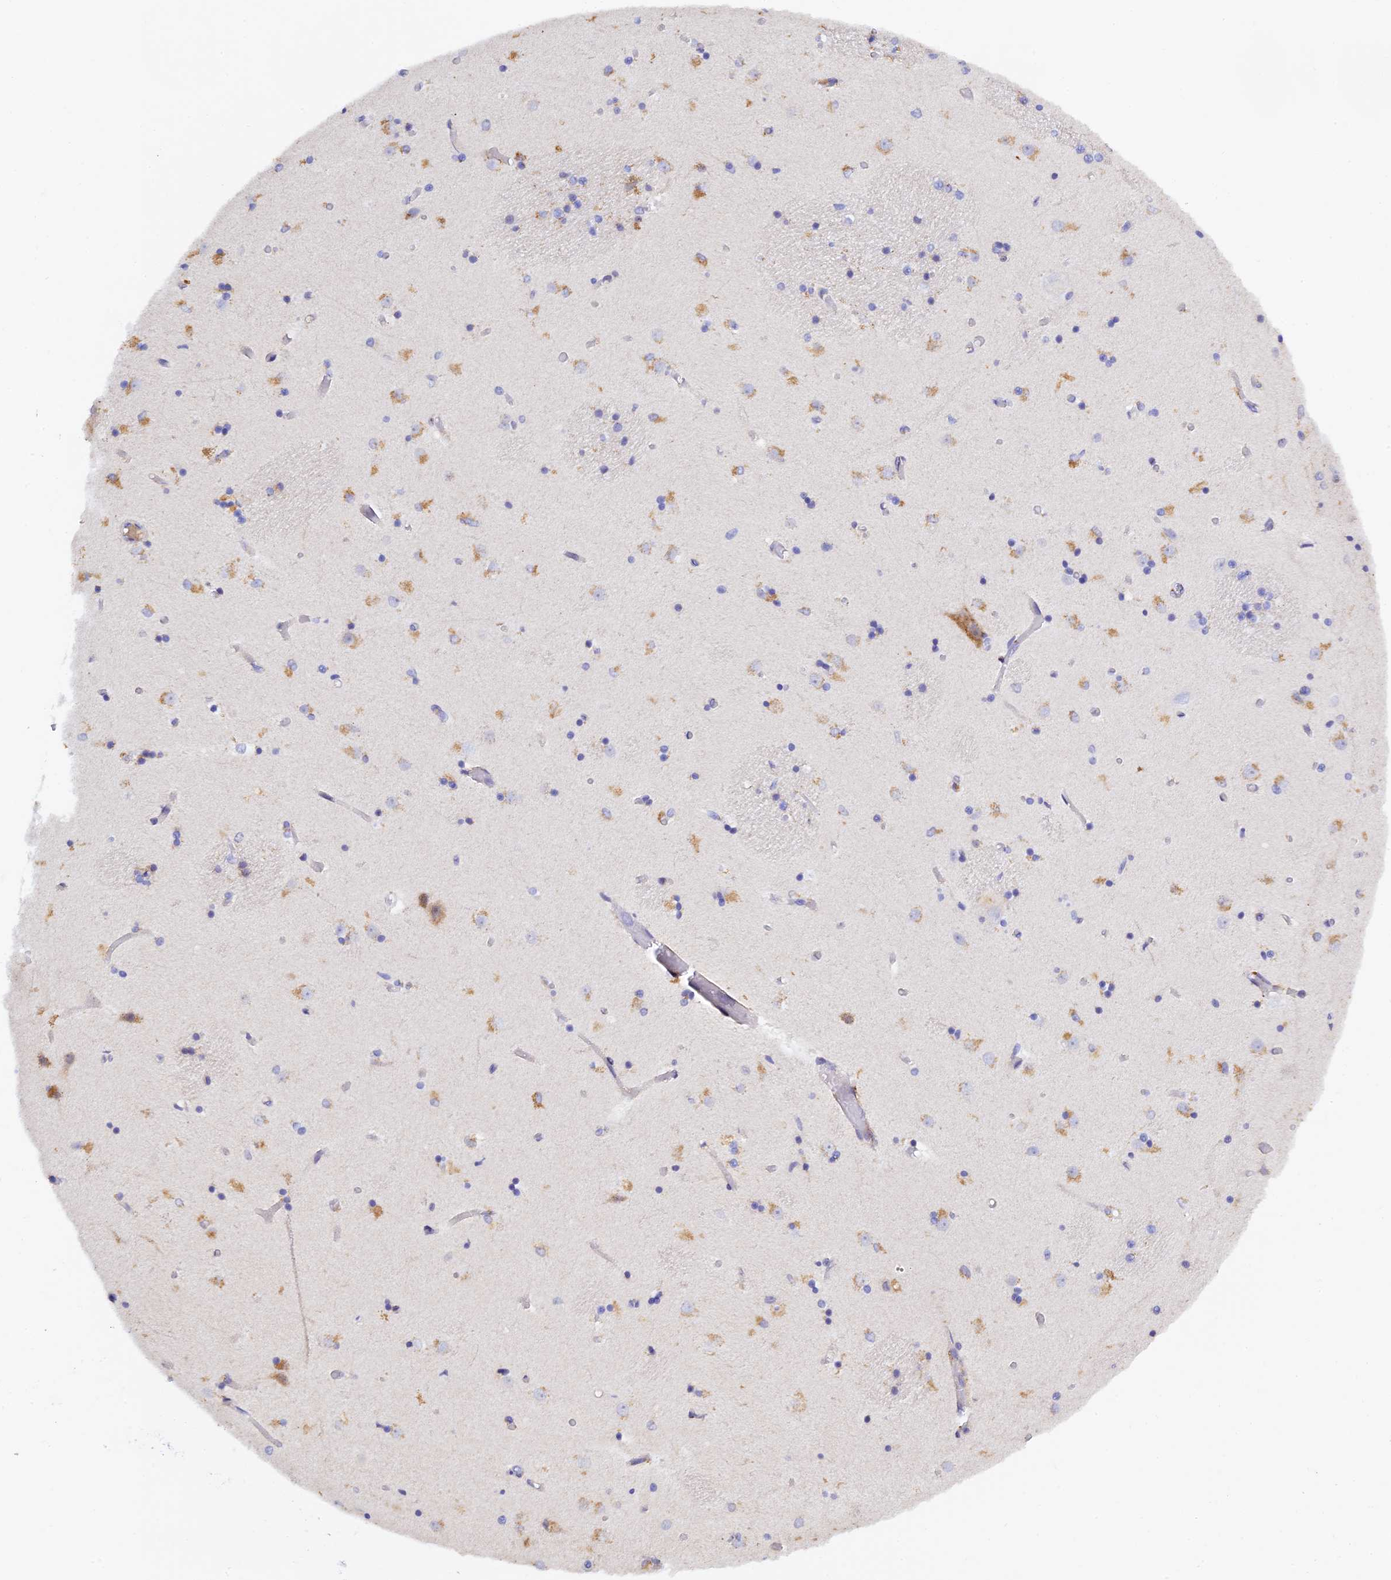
{"staining": {"intensity": "negative", "quantity": "none", "location": "none"}, "tissue": "caudate", "cell_type": "Glial cells", "image_type": "normal", "snomed": [{"axis": "morphology", "description": "Normal tissue, NOS"}, {"axis": "topography", "description": "Lateral ventricle wall"}], "caption": "Immunohistochemical staining of benign caudate exhibits no significant expression in glial cells. The staining is performed using DAB brown chromogen with nuclei counter-stained in using hematoxylin.", "gene": "RPGRIP1L", "patient": {"sex": "female", "age": 52}}